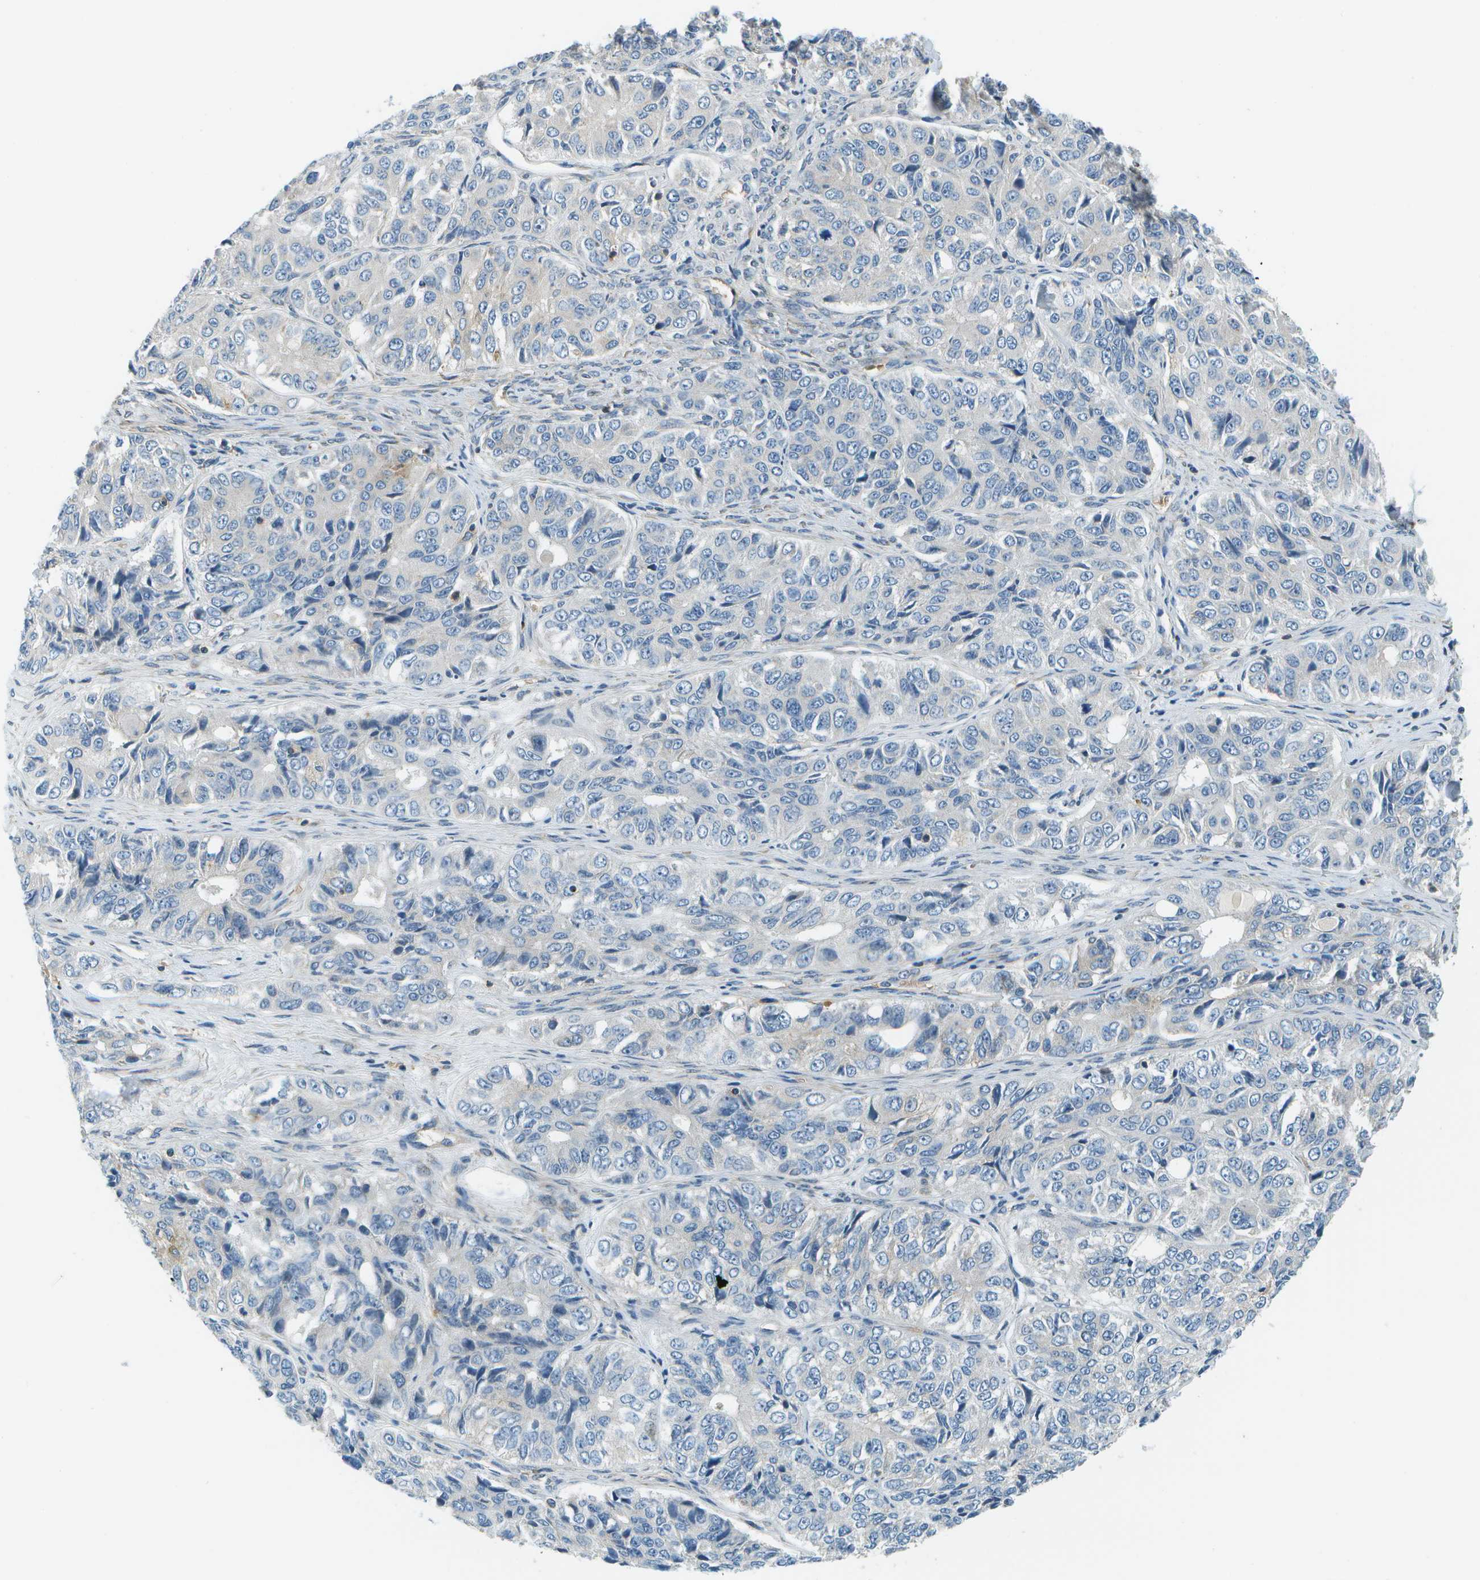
{"staining": {"intensity": "negative", "quantity": "none", "location": "none"}, "tissue": "ovarian cancer", "cell_type": "Tumor cells", "image_type": "cancer", "snomed": [{"axis": "morphology", "description": "Carcinoma, endometroid"}, {"axis": "topography", "description": "Ovary"}], "caption": "Immunohistochemical staining of human ovarian cancer (endometroid carcinoma) reveals no significant expression in tumor cells.", "gene": "CTIF", "patient": {"sex": "female", "age": 51}}